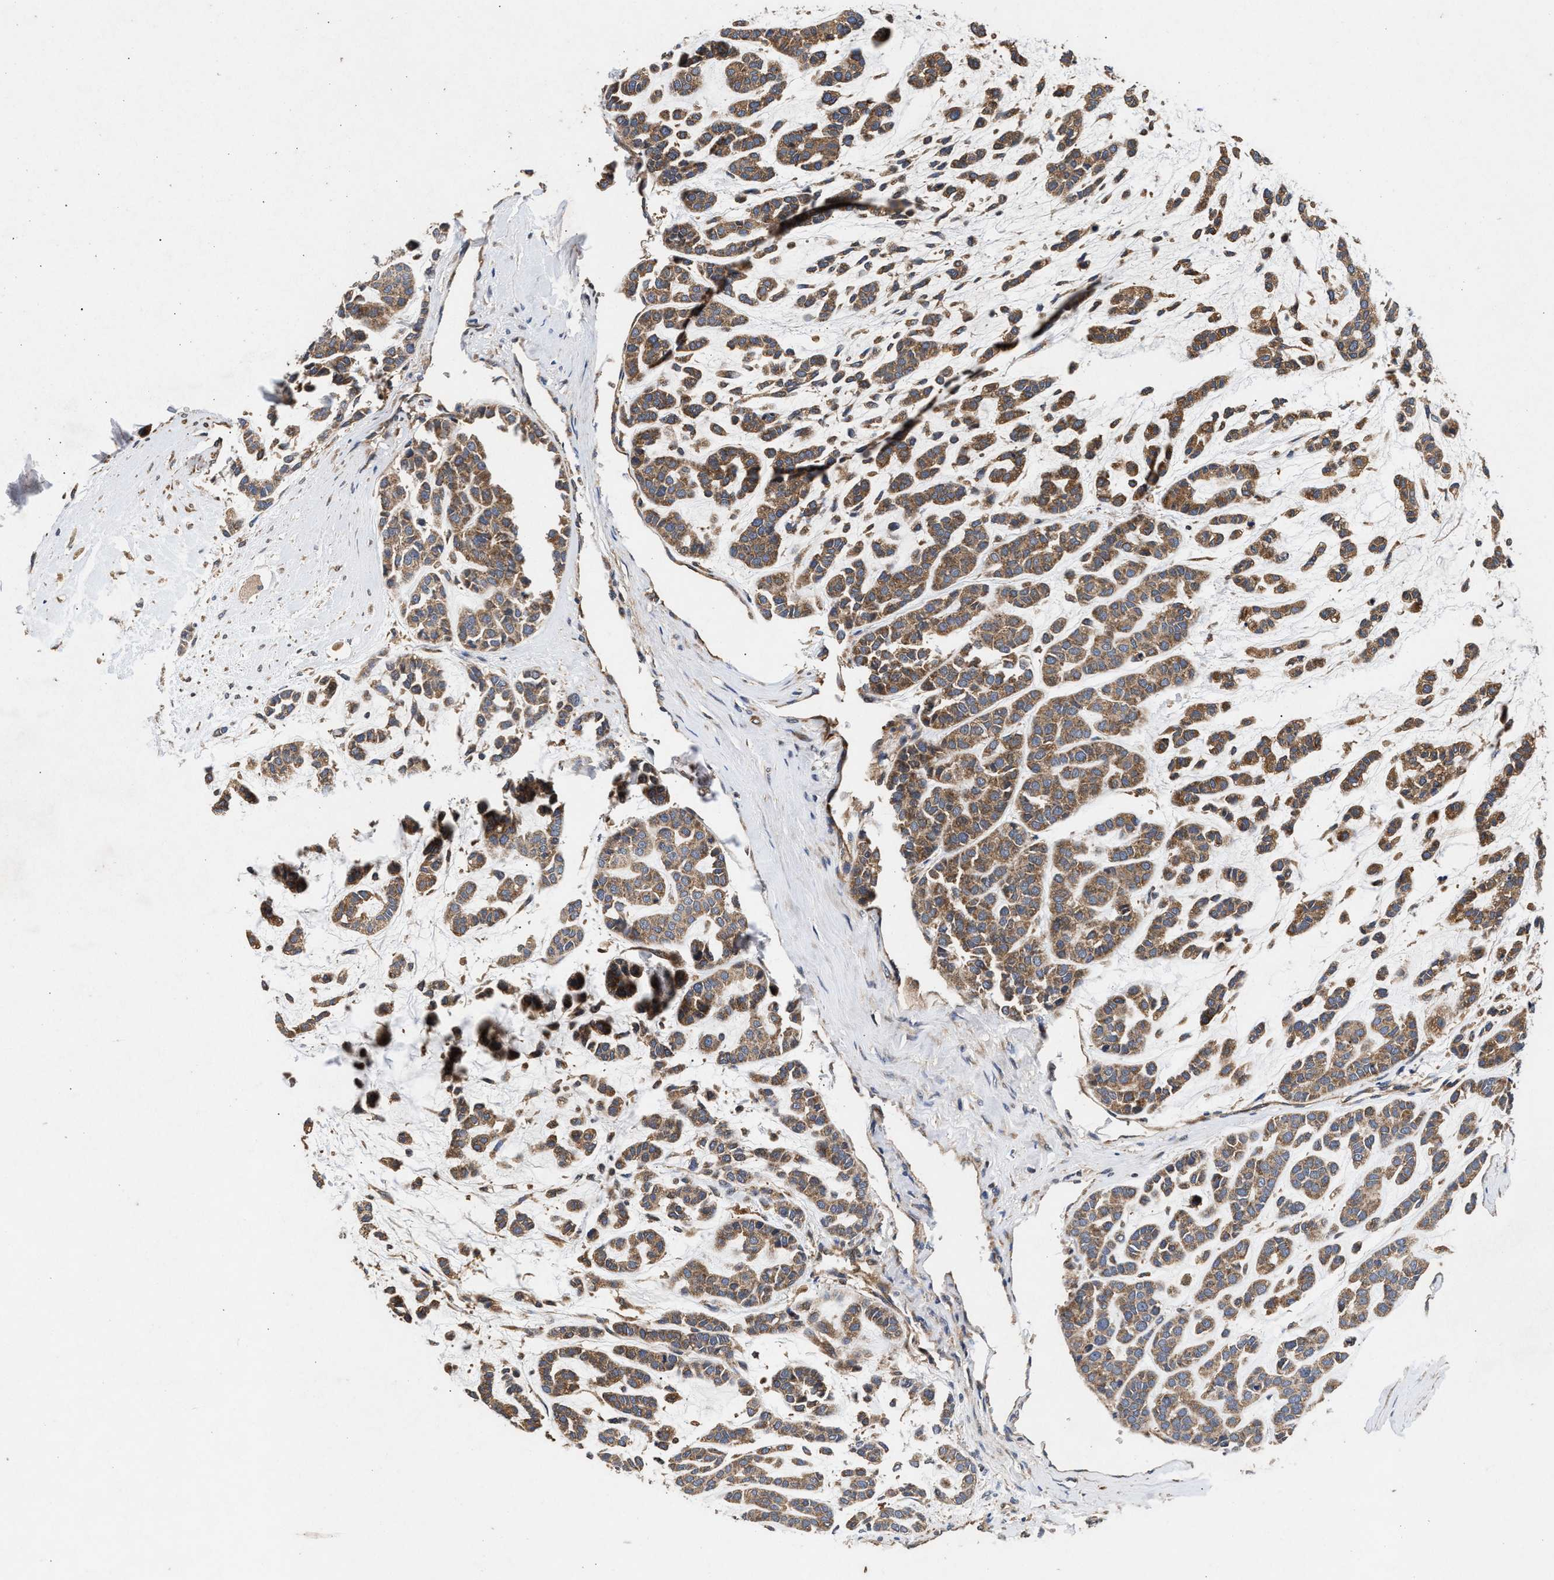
{"staining": {"intensity": "moderate", "quantity": ">75%", "location": "cytoplasmic/membranous"}, "tissue": "head and neck cancer", "cell_type": "Tumor cells", "image_type": "cancer", "snomed": [{"axis": "morphology", "description": "Adenocarcinoma, NOS"}, {"axis": "morphology", "description": "Adenoma, NOS"}, {"axis": "topography", "description": "Head-Neck"}], "caption": "Protein expression analysis of human adenoma (head and neck) reveals moderate cytoplasmic/membranous positivity in about >75% of tumor cells.", "gene": "NFKB2", "patient": {"sex": "female", "age": 55}}